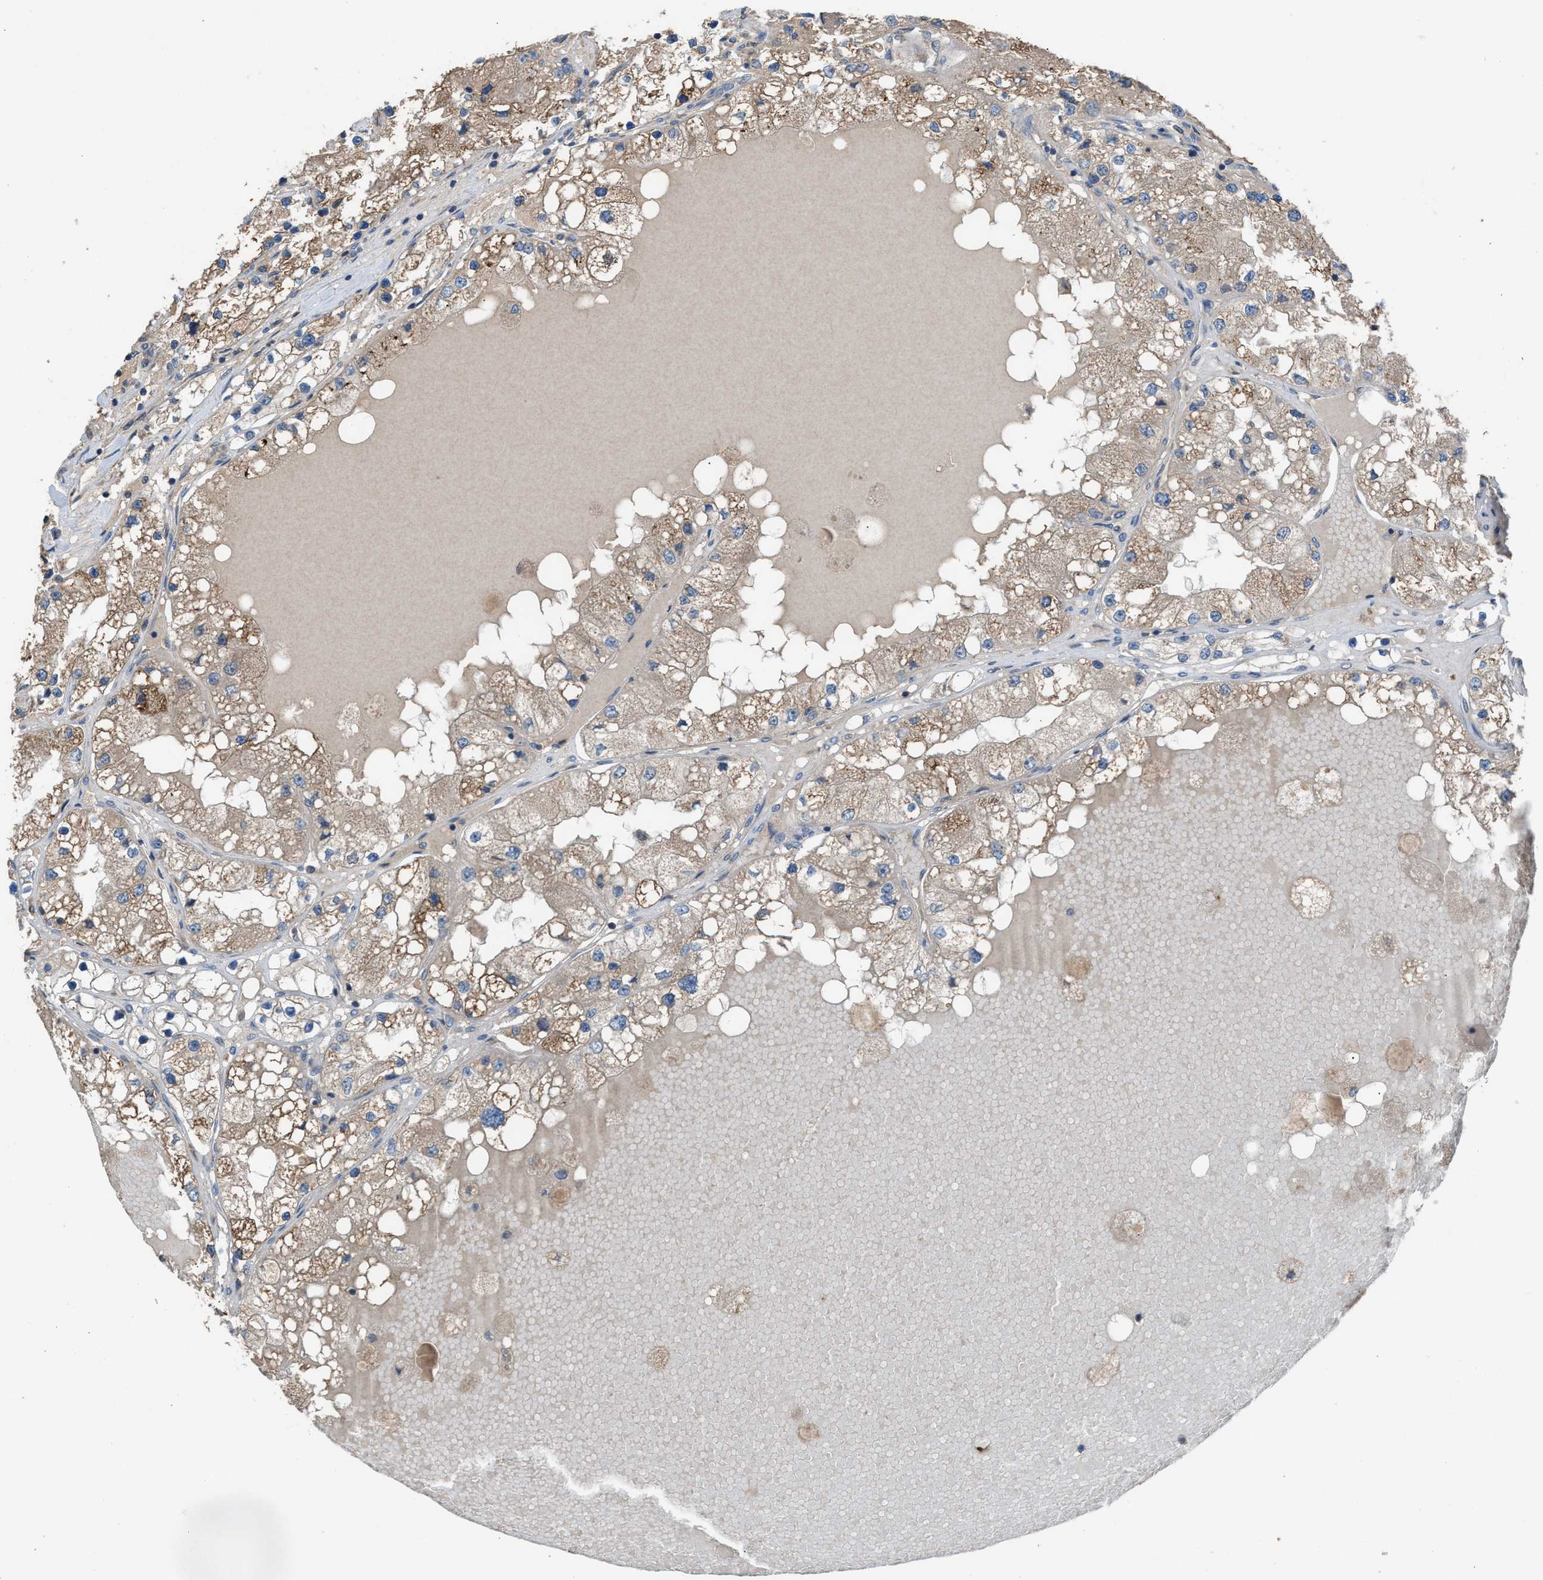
{"staining": {"intensity": "moderate", "quantity": "25%-75%", "location": "cytoplasmic/membranous"}, "tissue": "renal cancer", "cell_type": "Tumor cells", "image_type": "cancer", "snomed": [{"axis": "morphology", "description": "Adenocarcinoma, NOS"}, {"axis": "topography", "description": "Kidney"}], "caption": "Brown immunohistochemical staining in human adenocarcinoma (renal) shows moderate cytoplasmic/membranous expression in approximately 25%-75% of tumor cells. (brown staining indicates protein expression, while blue staining denotes nuclei).", "gene": "TPK1", "patient": {"sex": "male", "age": 68}}